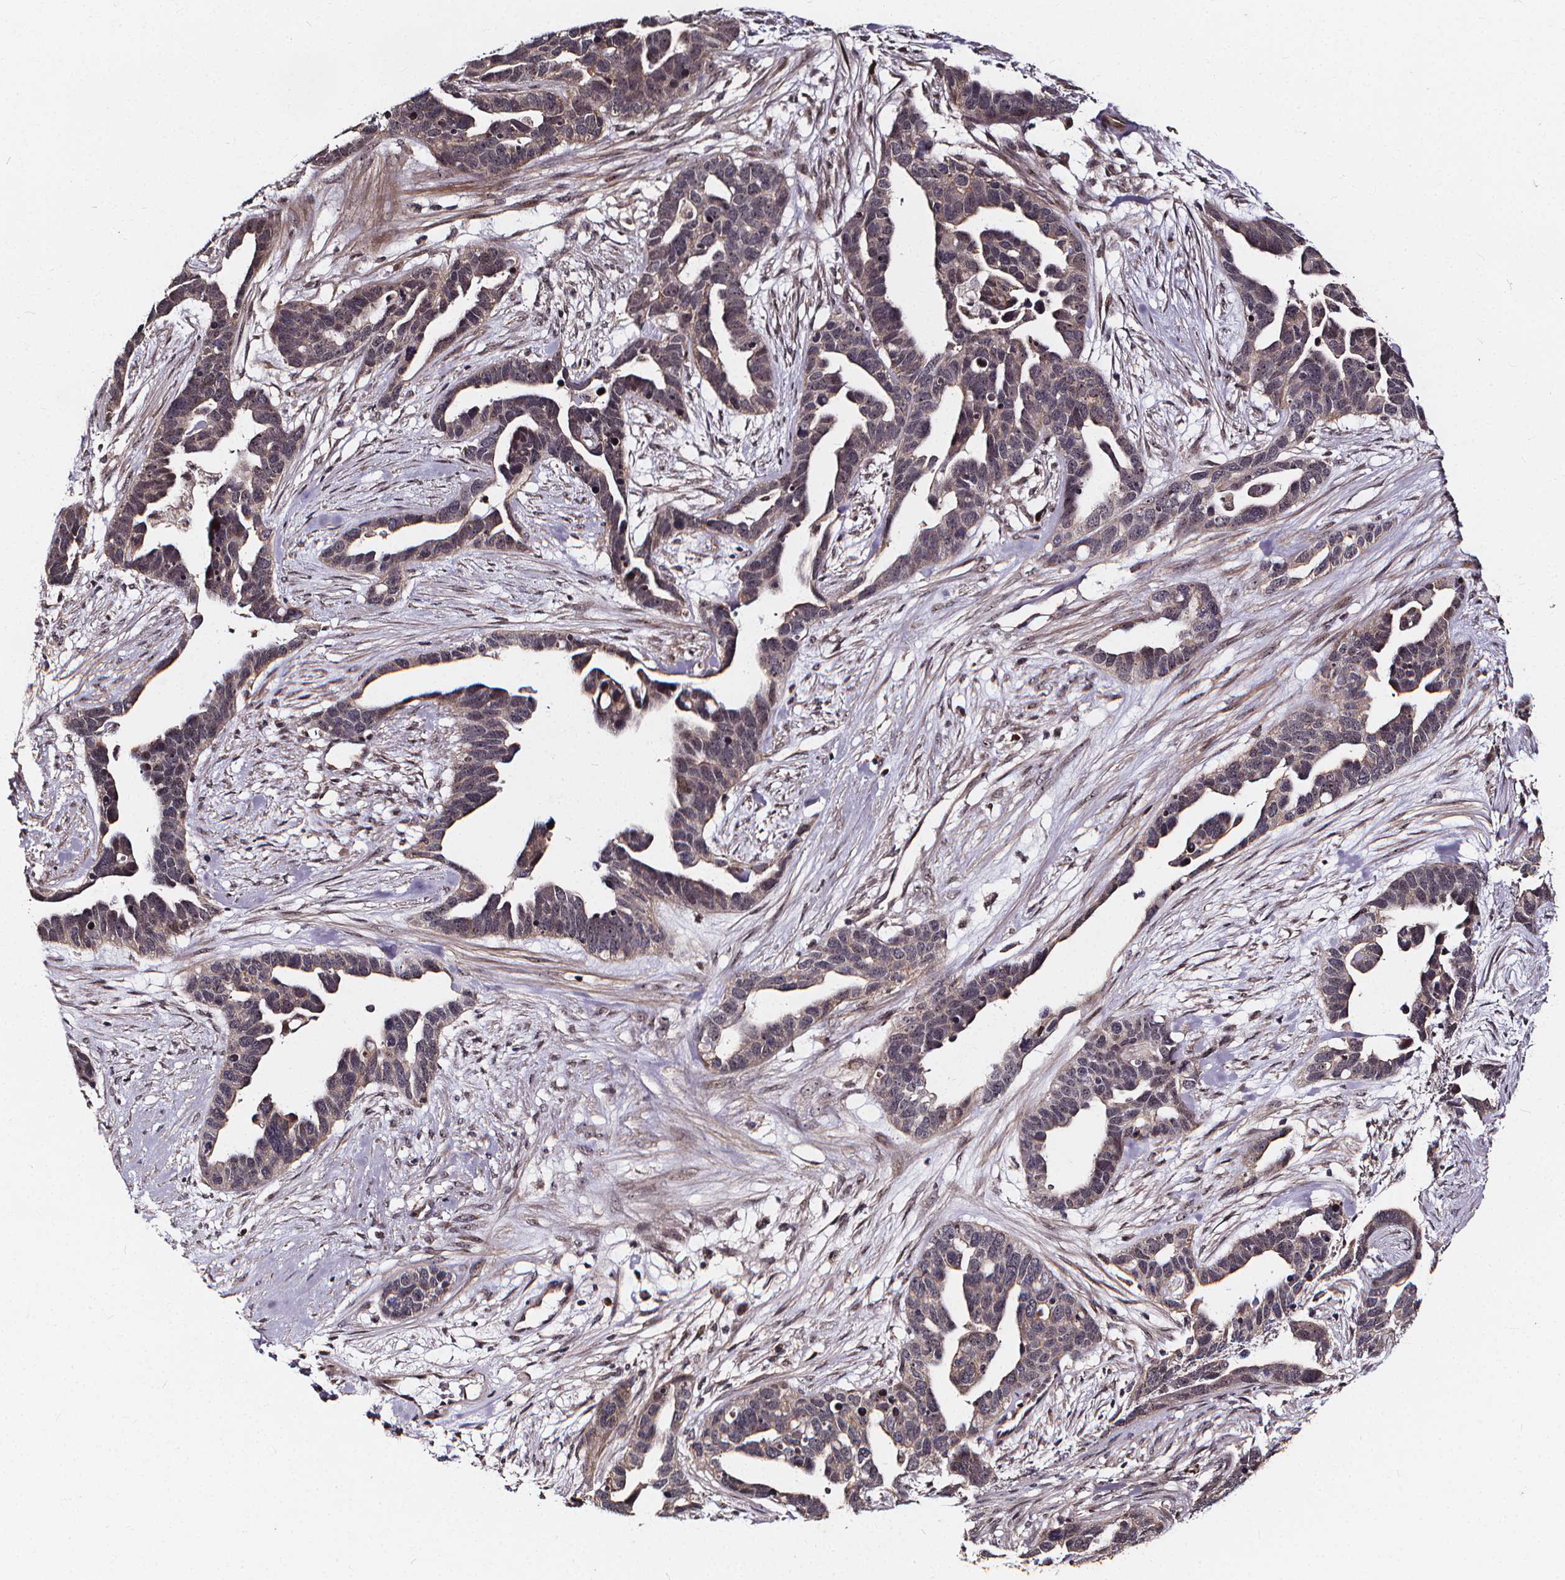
{"staining": {"intensity": "negative", "quantity": "none", "location": "none"}, "tissue": "ovarian cancer", "cell_type": "Tumor cells", "image_type": "cancer", "snomed": [{"axis": "morphology", "description": "Cystadenocarcinoma, serous, NOS"}, {"axis": "topography", "description": "Ovary"}], "caption": "IHC micrograph of neoplastic tissue: human serous cystadenocarcinoma (ovarian) stained with DAB (3,3'-diaminobenzidine) shows no significant protein expression in tumor cells.", "gene": "DDIT3", "patient": {"sex": "female", "age": 54}}